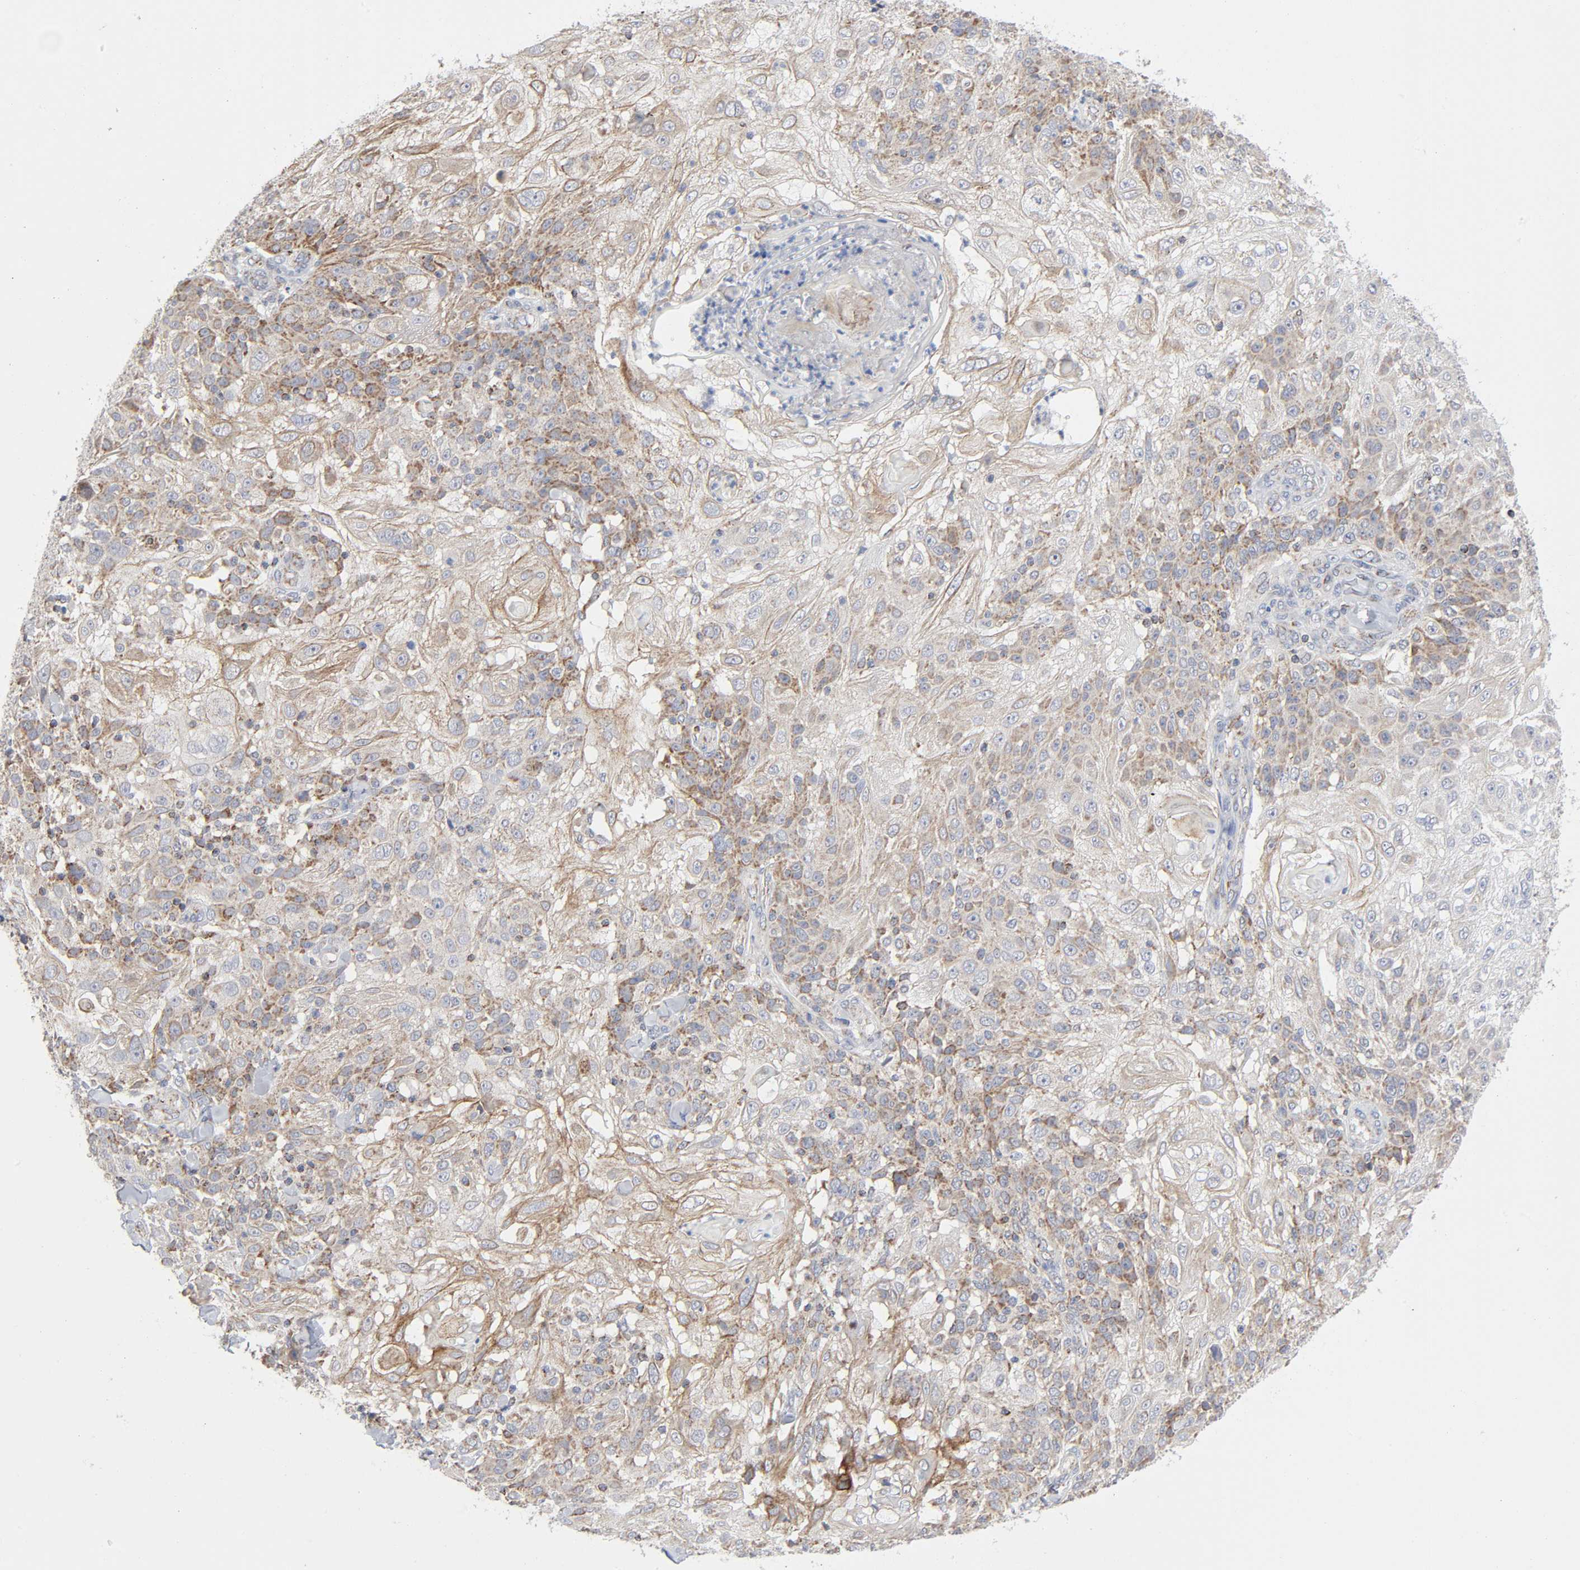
{"staining": {"intensity": "moderate", "quantity": ">75%", "location": "cytoplasmic/membranous"}, "tissue": "skin cancer", "cell_type": "Tumor cells", "image_type": "cancer", "snomed": [{"axis": "morphology", "description": "Normal tissue, NOS"}, {"axis": "morphology", "description": "Squamous cell carcinoma, NOS"}, {"axis": "topography", "description": "Skin"}], "caption": "The immunohistochemical stain shows moderate cytoplasmic/membranous expression in tumor cells of skin cancer tissue.", "gene": "SYT16", "patient": {"sex": "female", "age": 83}}